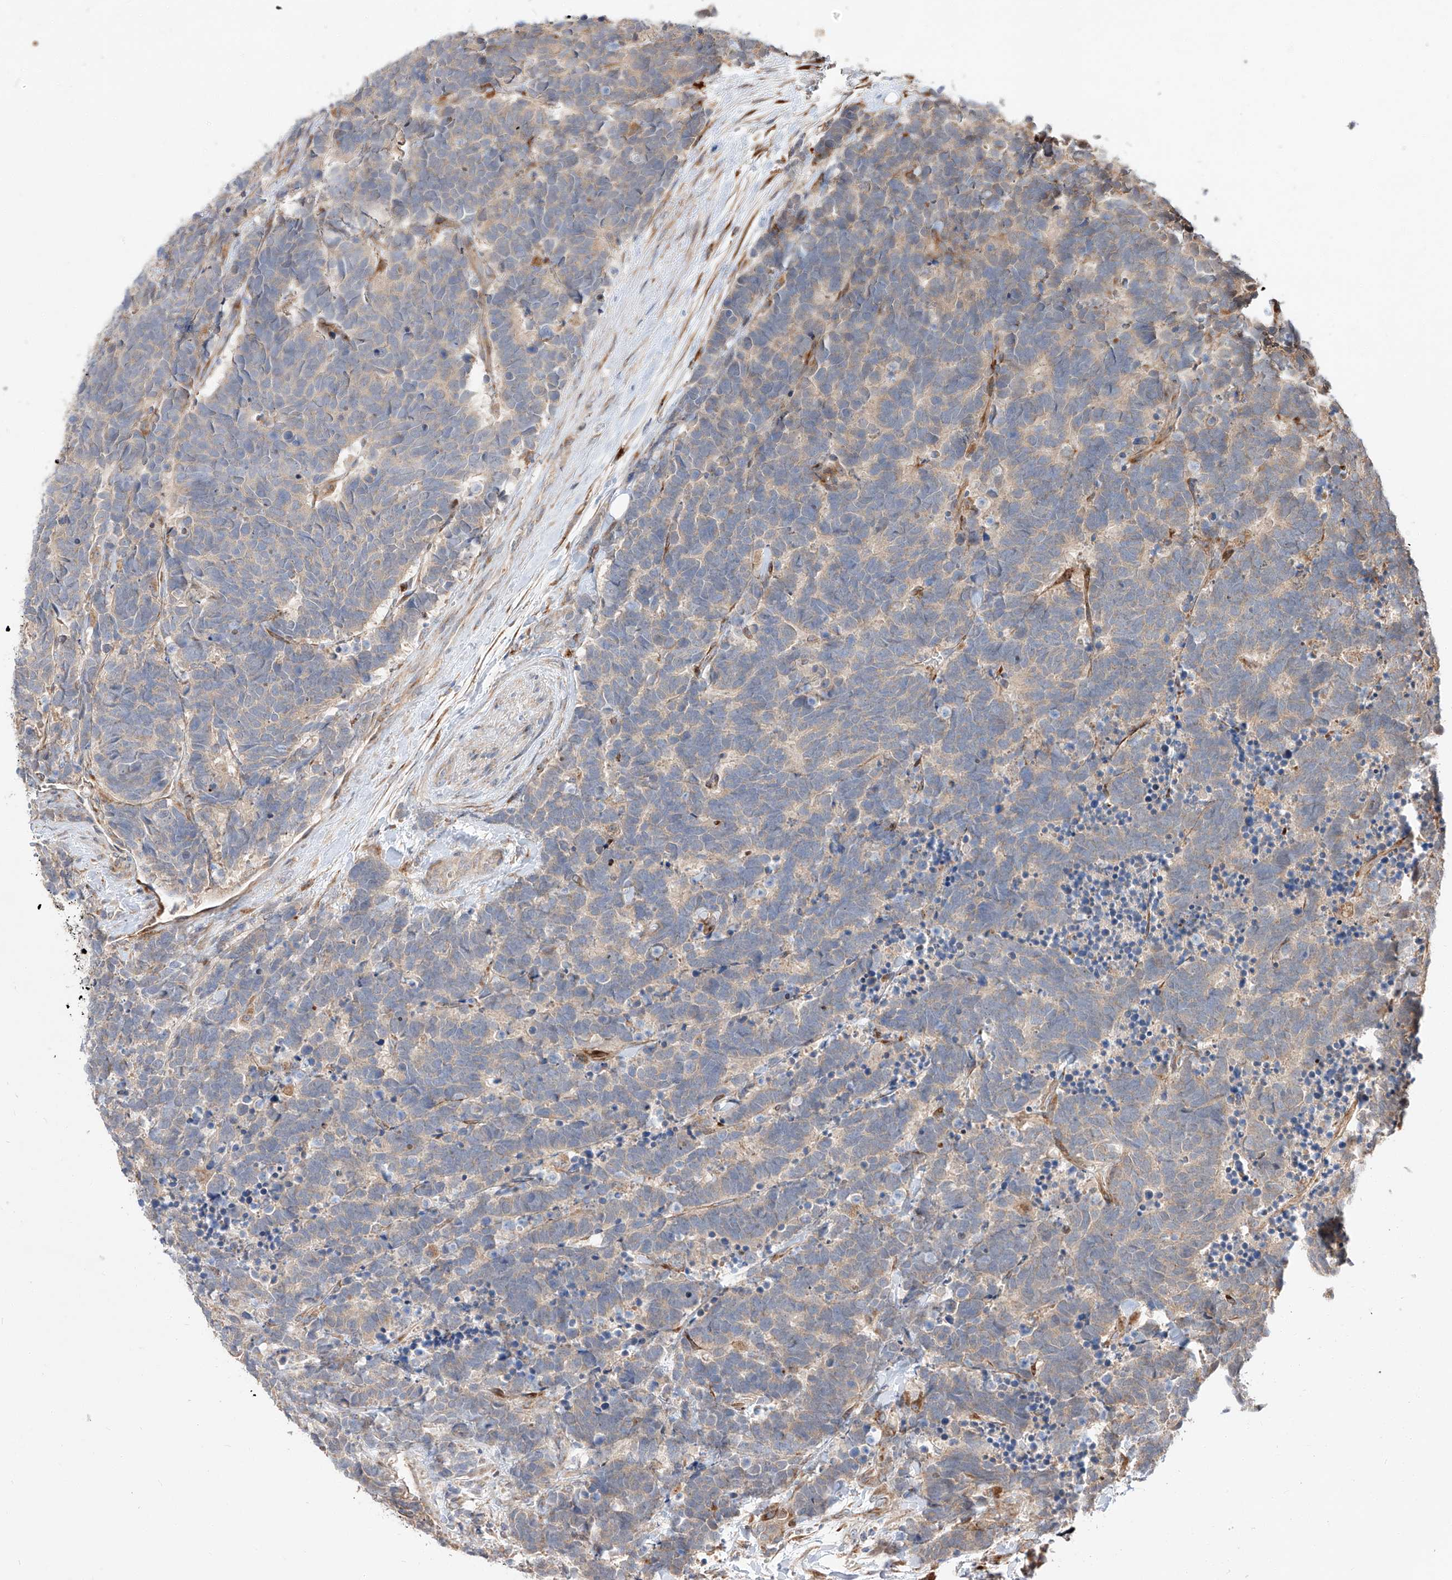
{"staining": {"intensity": "negative", "quantity": "none", "location": "none"}, "tissue": "carcinoid", "cell_type": "Tumor cells", "image_type": "cancer", "snomed": [{"axis": "morphology", "description": "Carcinoma, NOS"}, {"axis": "morphology", "description": "Carcinoid, malignant, NOS"}, {"axis": "topography", "description": "Urinary bladder"}], "caption": "An immunohistochemistry (IHC) histopathology image of carcinoma is shown. There is no staining in tumor cells of carcinoma. (DAB immunohistochemistry (IHC), high magnification).", "gene": "DIRAS3", "patient": {"sex": "male", "age": 57}}